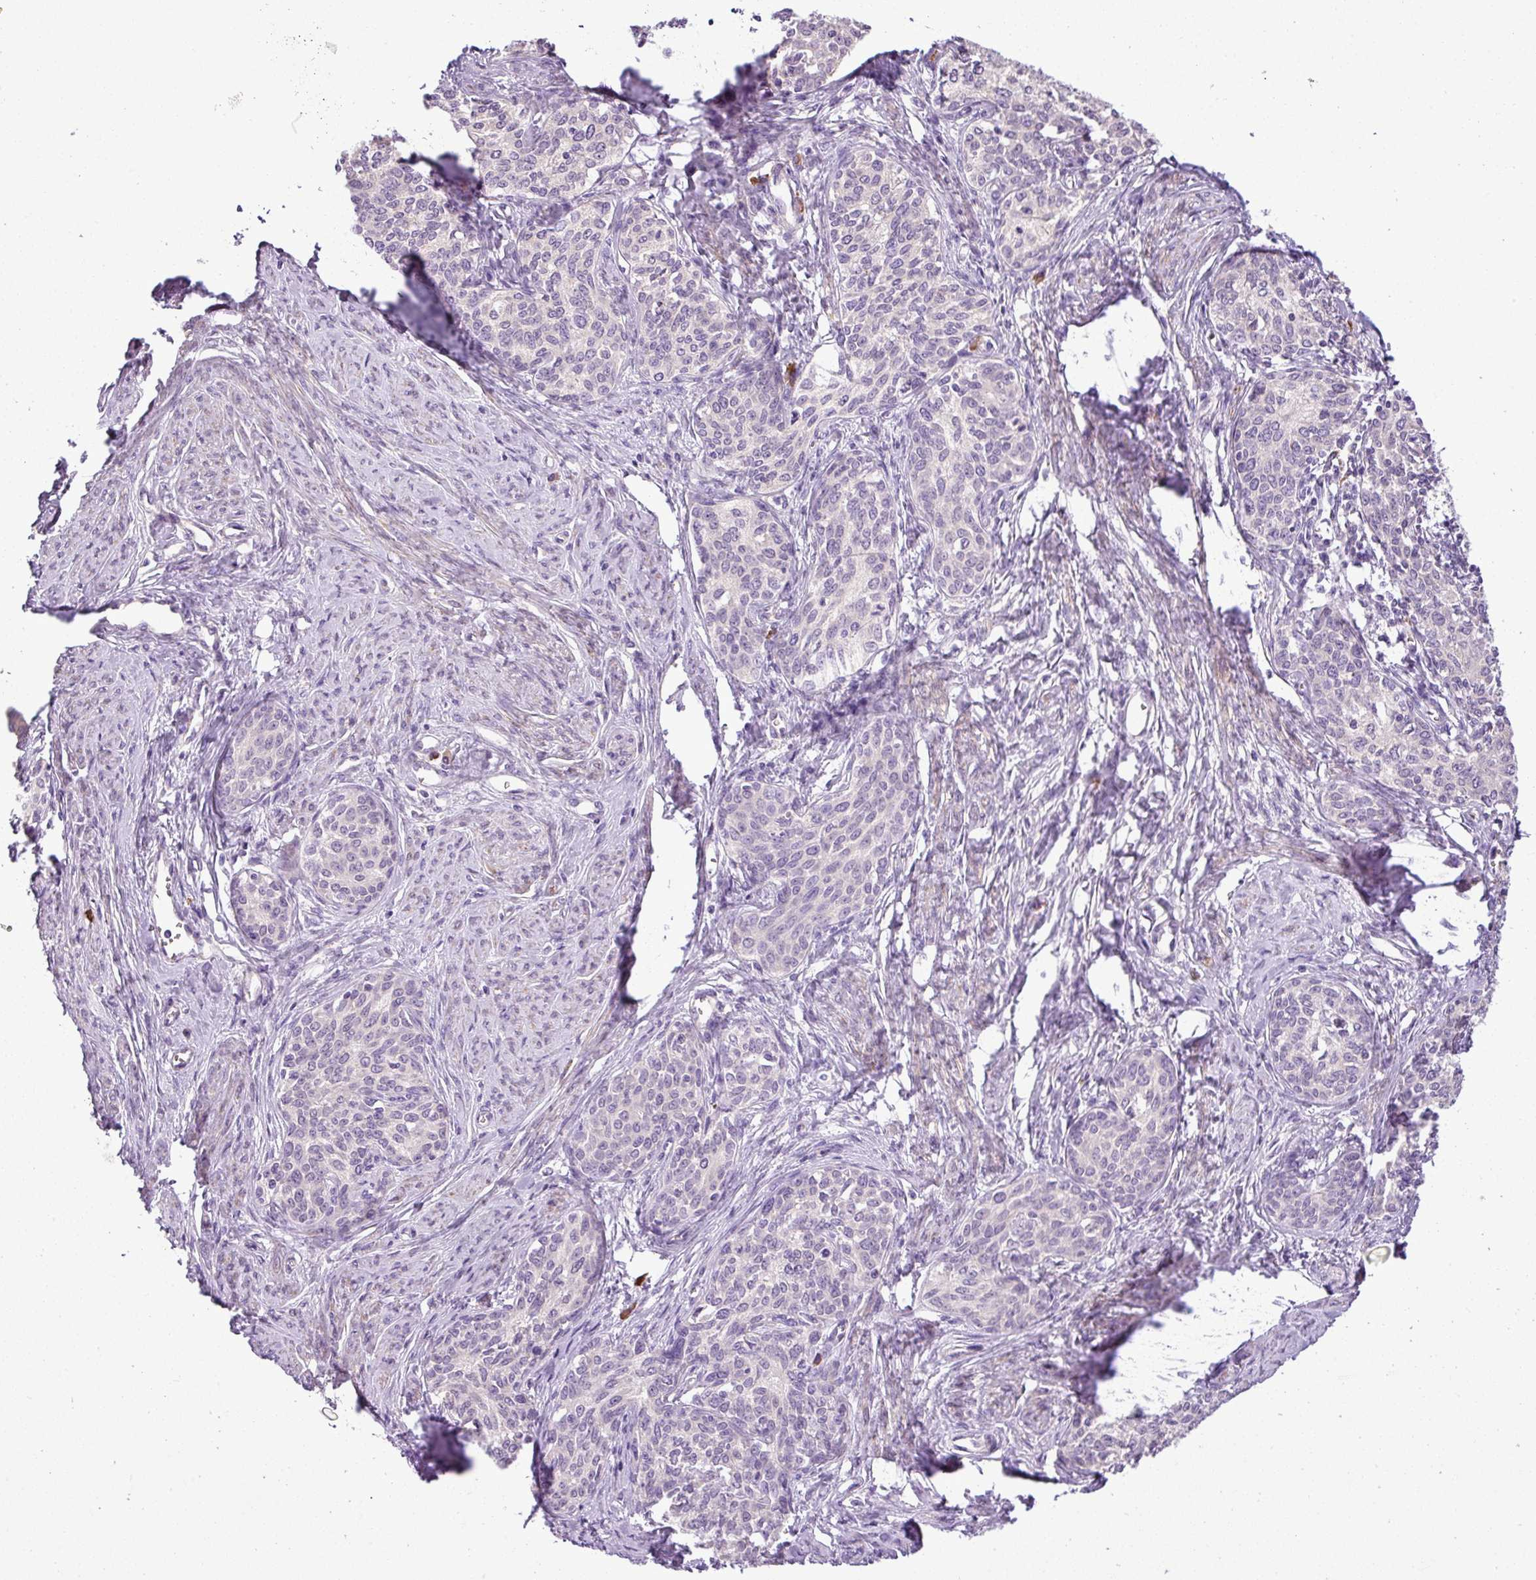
{"staining": {"intensity": "negative", "quantity": "none", "location": "none"}, "tissue": "cervical cancer", "cell_type": "Tumor cells", "image_type": "cancer", "snomed": [{"axis": "morphology", "description": "Squamous cell carcinoma, NOS"}, {"axis": "morphology", "description": "Adenocarcinoma, NOS"}, {"axis": "topography", "description": "Cervix"}], "caption": "This is an IHC histopathology image of cervical cancer. There is no staining in tumor cells.", "gene": "MOCS3", "patient": {"sex": "female", "age": 52}}